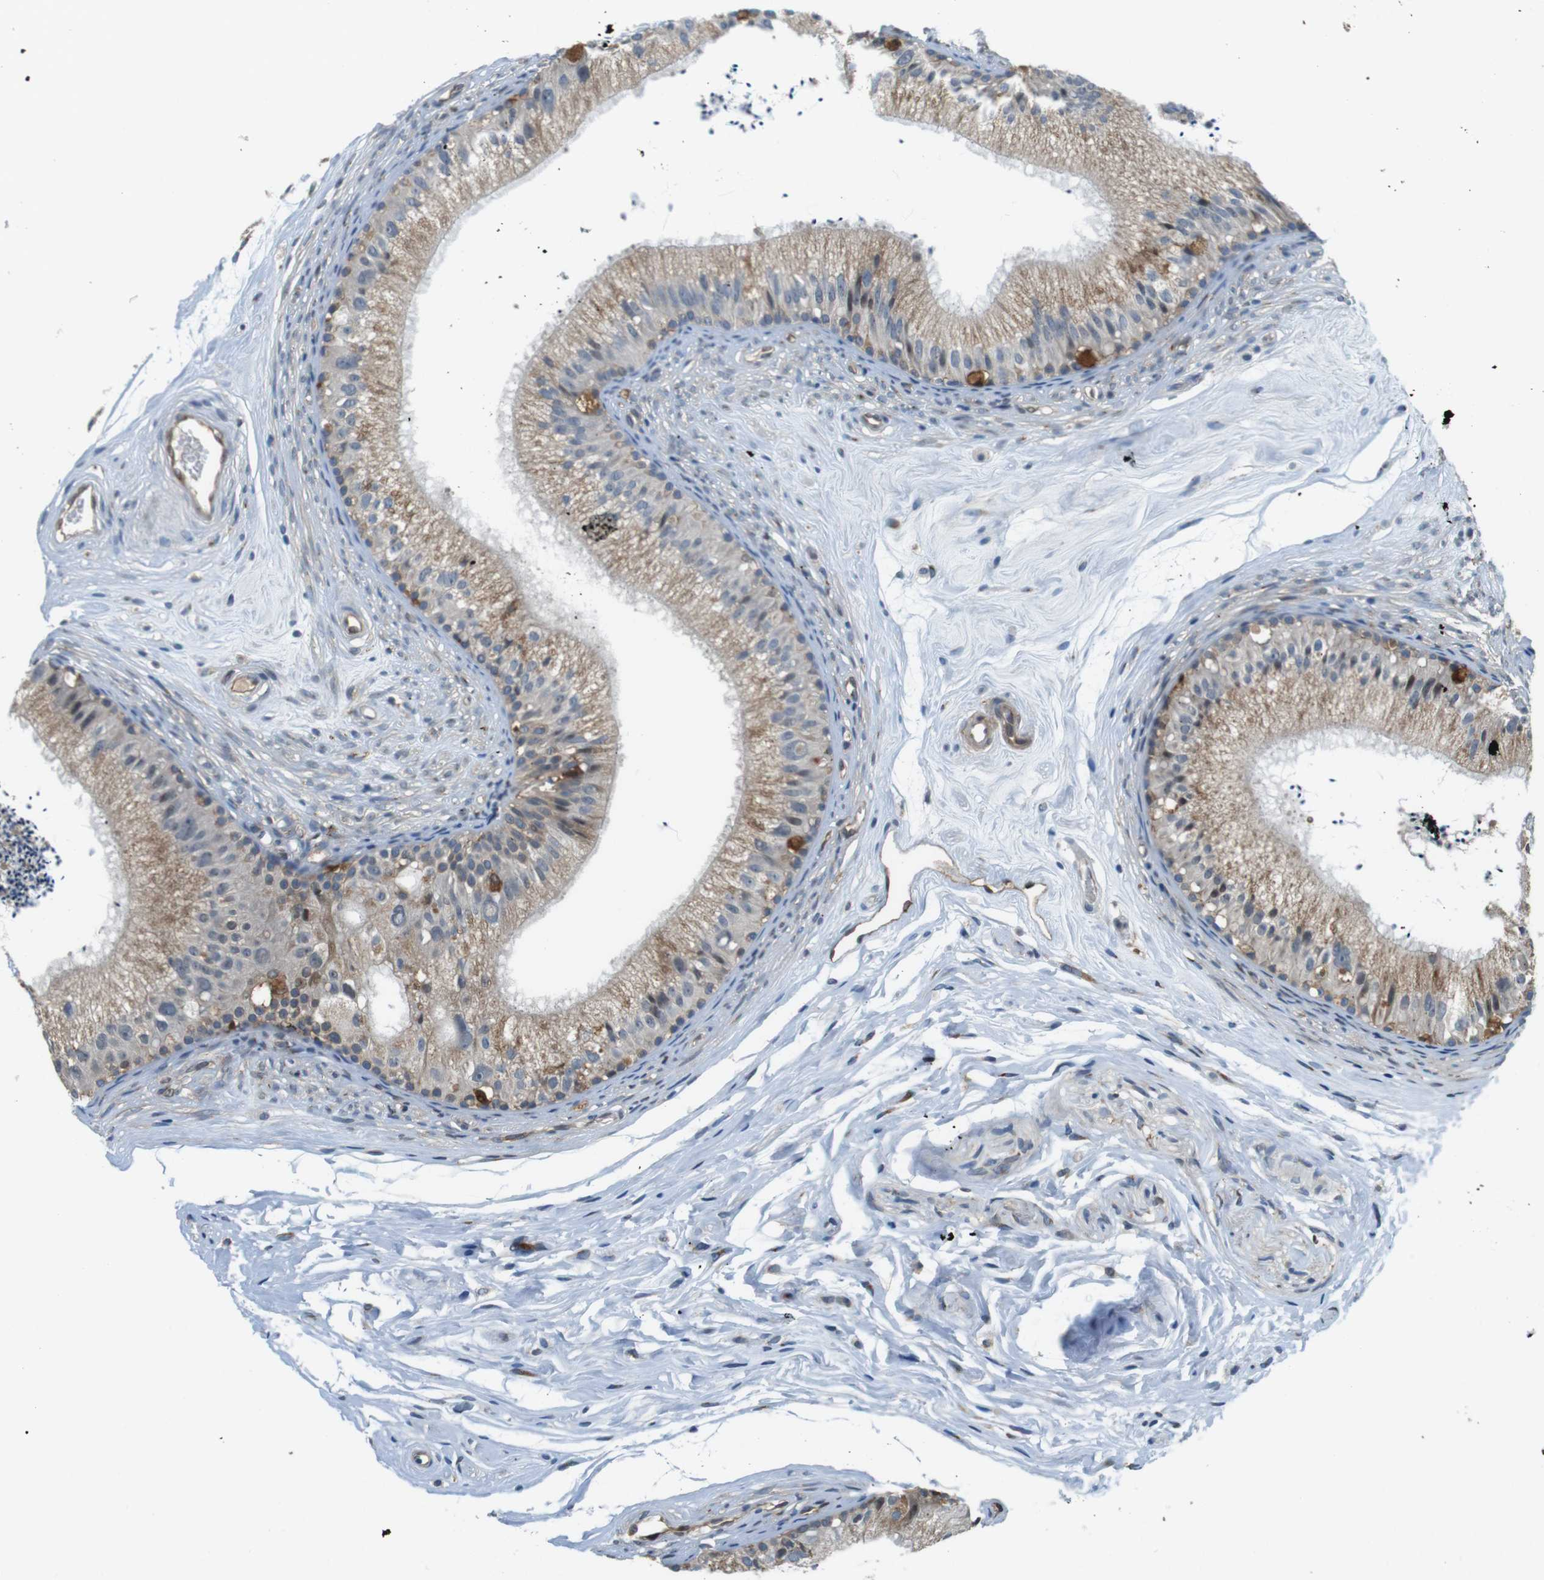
{"staining": {"intensity": "moderate", "quantity": ">75%", "location": "cytoplasmic/membranous"}, "tissue": "epididymis", "cell_type": "Glandular cells", "image_type": "normal", "snomed": [{"axis": "morphology", "description": "Normal tissue, NOS"}, {"axis": "topography", "description": "Epididymis"}], "caption": "Glandular cells reveal medium levels of moderate cytoplasmic/membranous expression in about >75% of cells in benign epididymis.", "gene": "PALD1", "patient": {"sex": "male", "age": 56}}